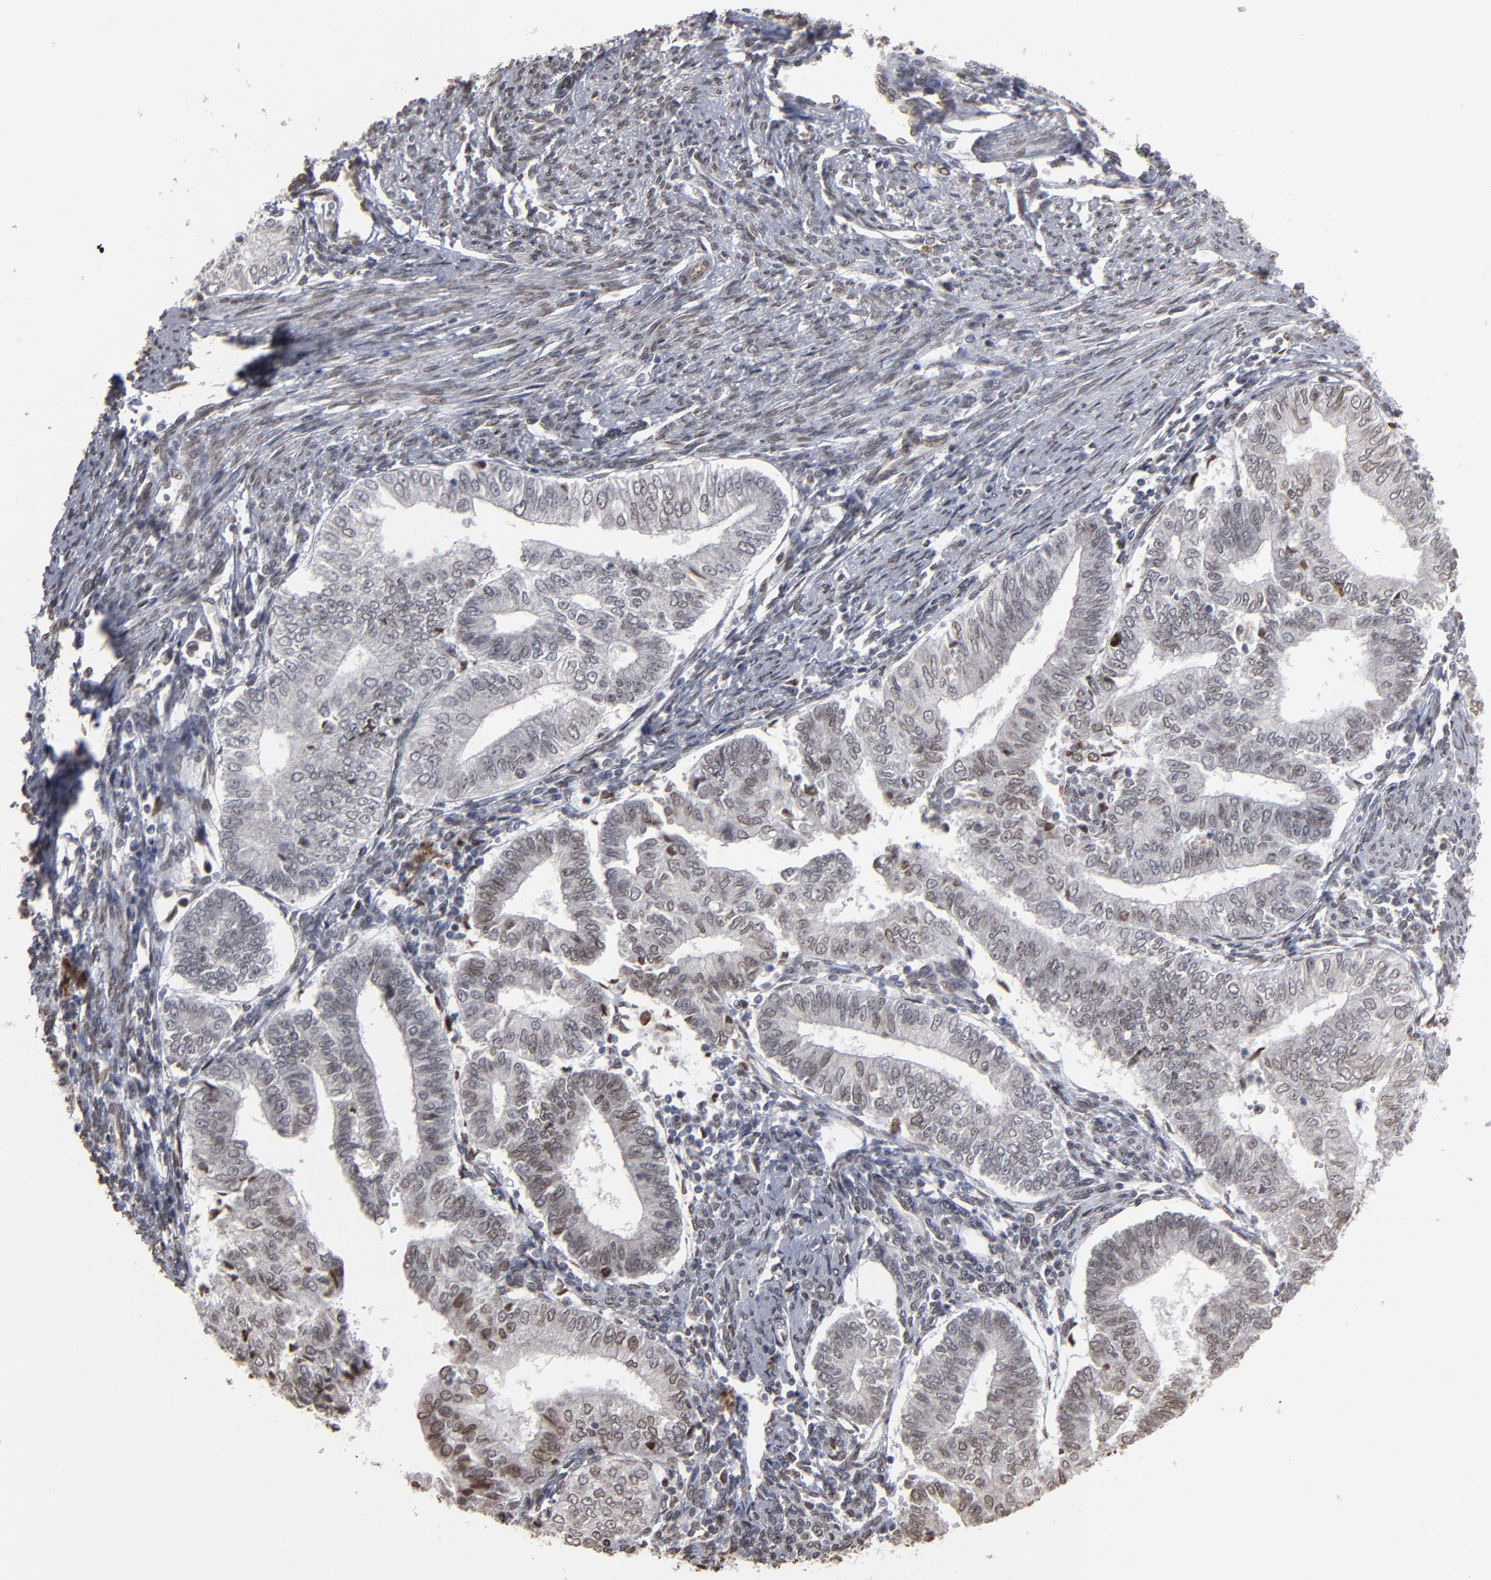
{"staining": {"intensity": "moderate", "quantity": "<25%", "location": "nuclear"}, "tissue": "endometrial cancer", "cell_type": "Tumor cells", "image_type": "cancer", "snomed": [{"axis": "morphology", "description": "Adenocarcinoma, NOS"}, {"axis": "topography", "description": "Endometrium"}], "caption": "An immunohistochemistry (IHC) histopathology image of neoplastic tissue is shown. Protein staining in brown highlights moderate nuclear positivity in endometrial cancer (adenocarcinoma) within tumor cells.", "gene": "BAZ1A", "patient": {"sex": "female", "age": 66}}